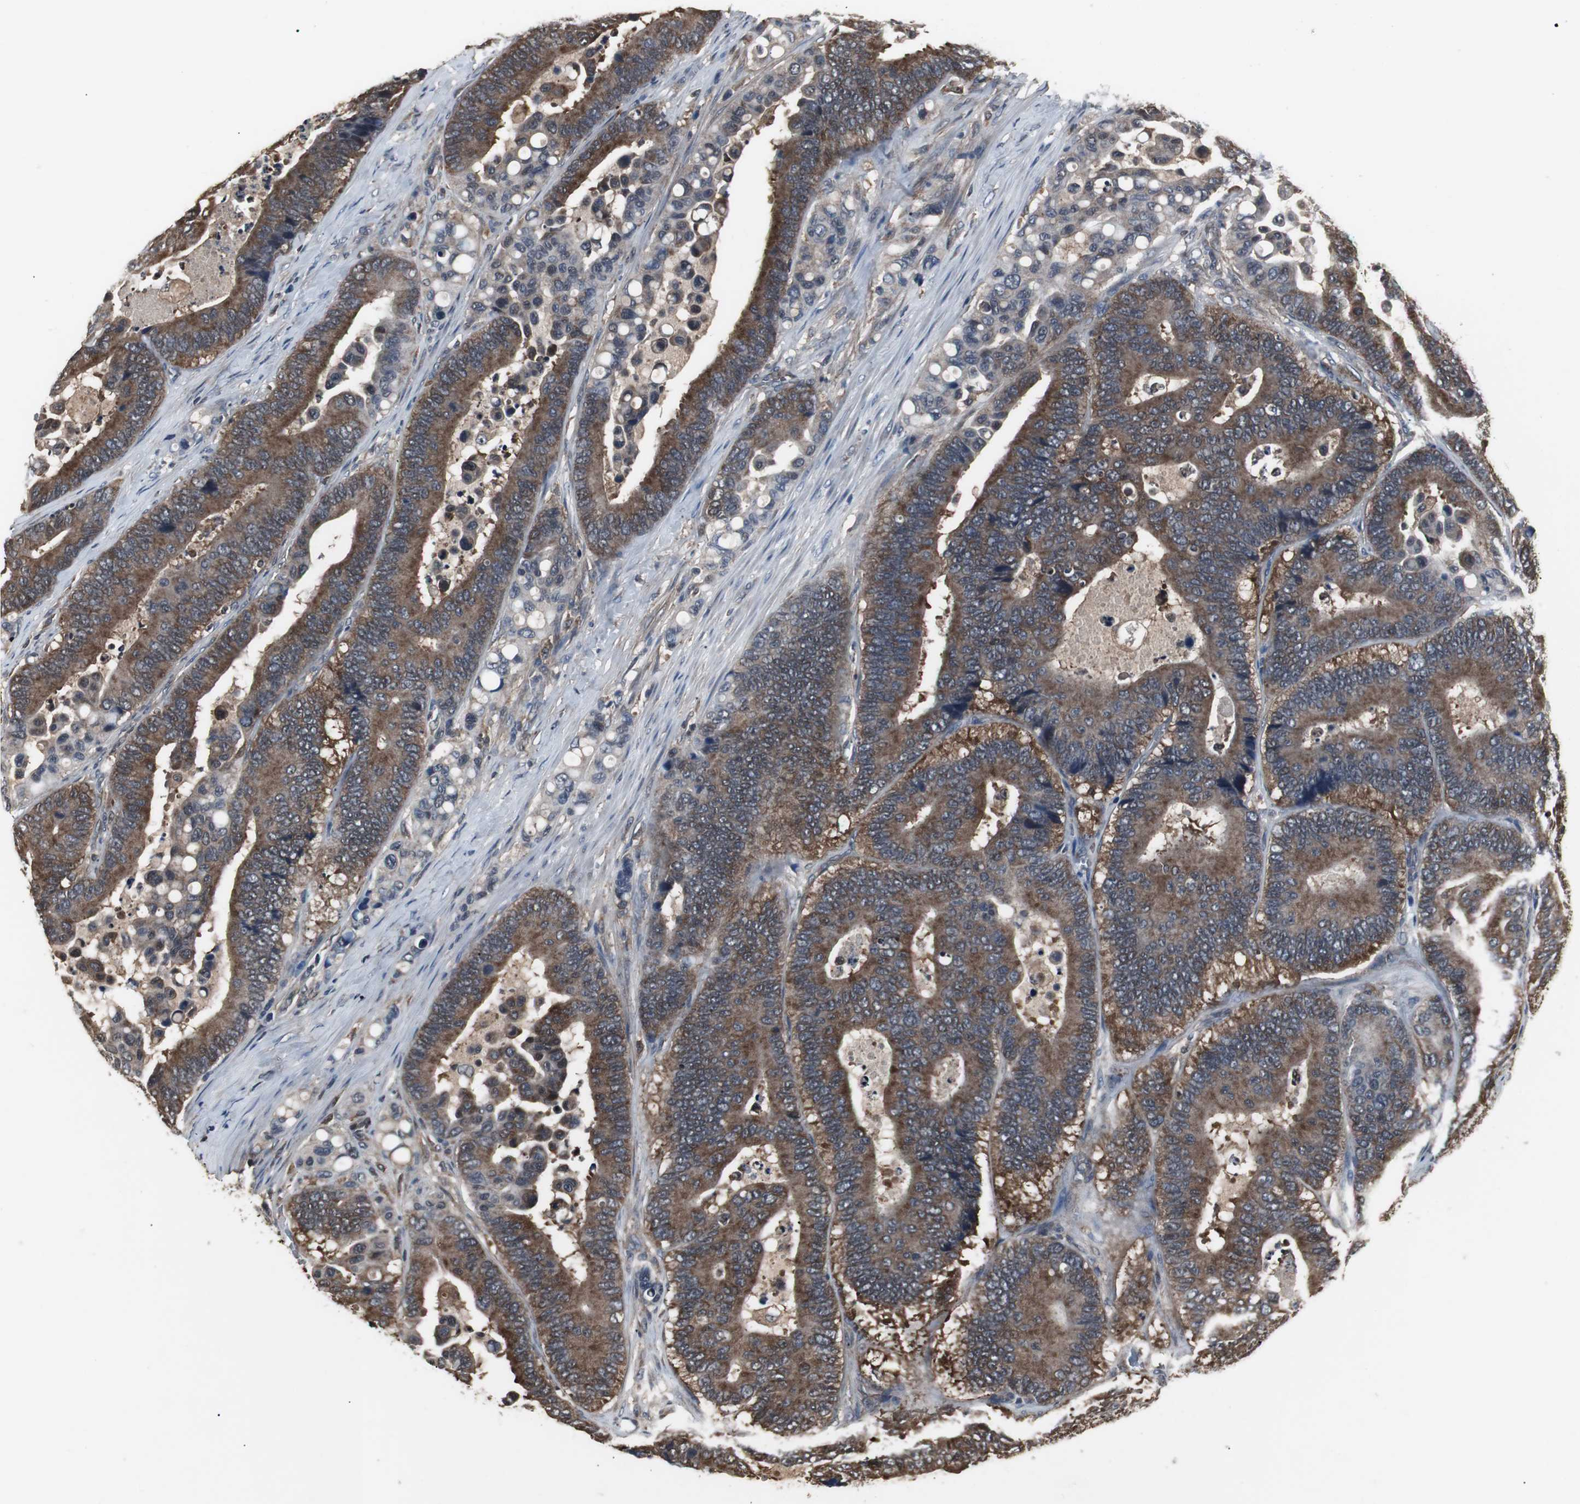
{"staining": {"intensity": "strong", "quantity": ">75%", "location": "cytoplasmic/membranous"}, "tissue": "colorectal cancer", "cell_type": "Tumor cells", "image_type": "cancer", "snomed": [{"axis": "morphology", "description": "Normal tissue, NOS"}, {"axis": "morphology", "description": "Adenocarcinoma, NOS"}, {"axis": "topography", "description": "Colon"}], "caption": "Brown immunohistochemical staining in colorectal cancer (adenocarcinoma) shows strong cytoplasmic/membranous expression in approximately >75% of tumor cells.", "gene": "ZSCAN22", "patient": {"sex": "male", "age": 82}}